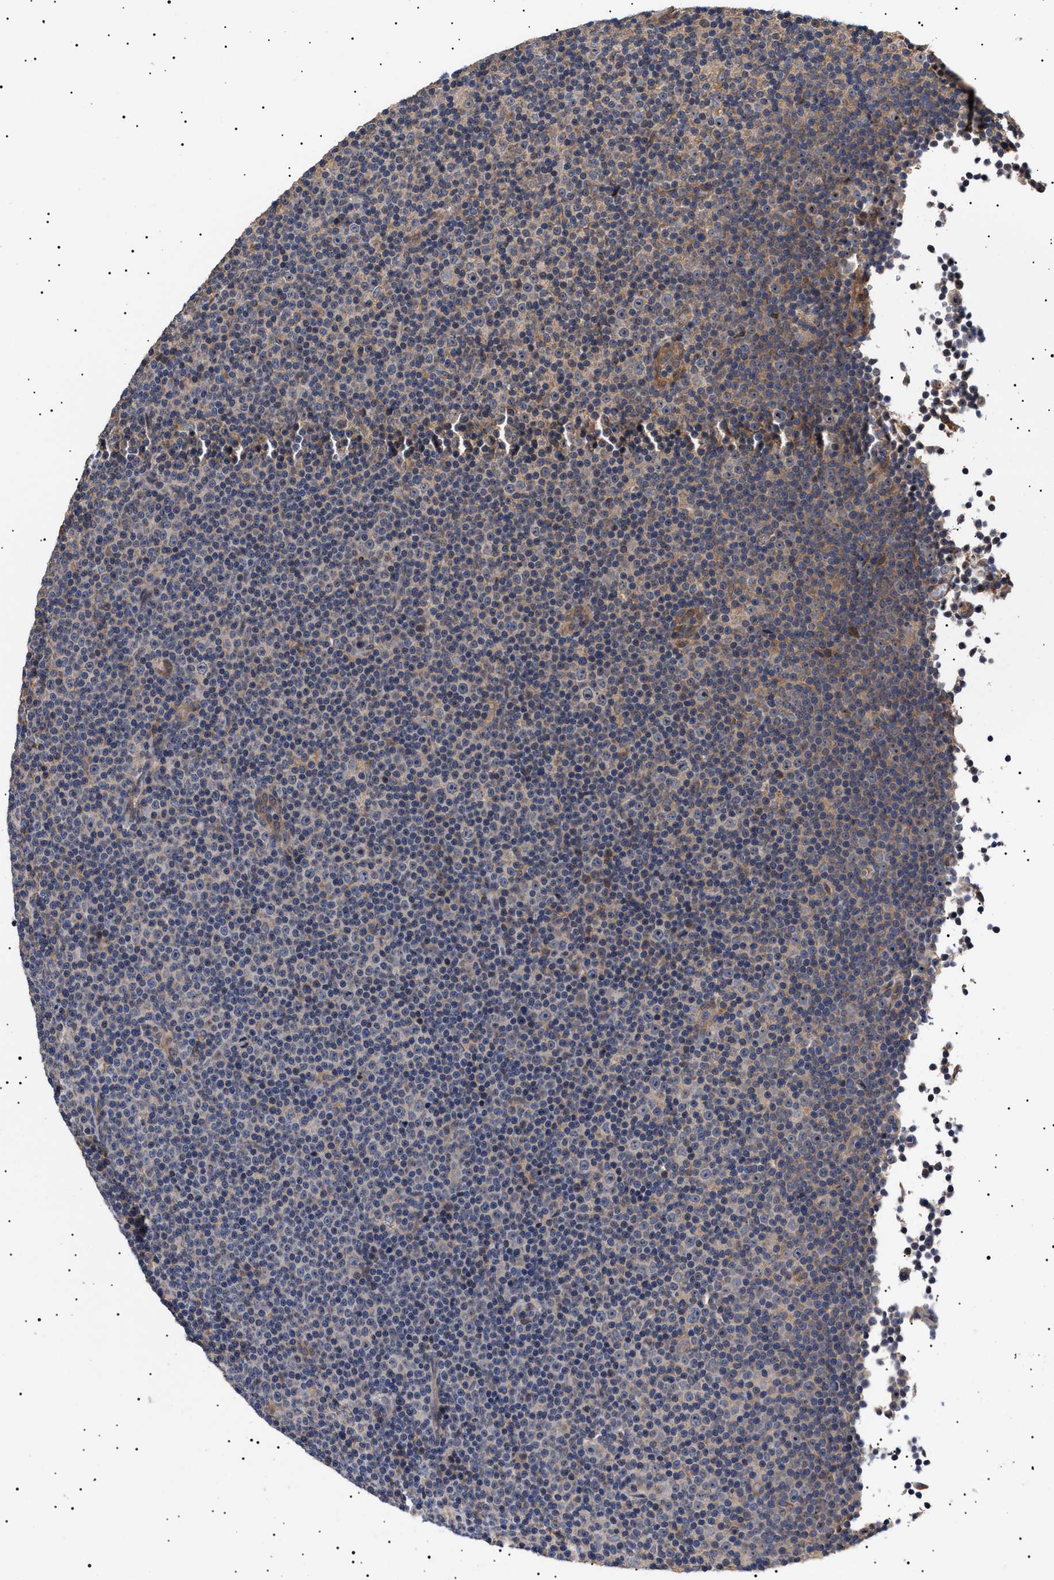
{"staining": {"intensity": "negative", "quantity": "none", "location": "none"}, "tissue": "lymphoma", "cell_type": "Tumor cells", "image_type": "cancer", "snomed": [{"axis": "morphology", "description": "Malignant lymphoma, non-Hodgkin's type, Low grade"}, {"axis": "topography", "description": "Lymph node"}], "caption": "High power microscopy histopathology image of an immunohistochemistry micrograph of lymphoma, revealing no significant positivity in tumor cells.", "gene": "KRBA1", "patient": {"sex": "female", "age": 67}}